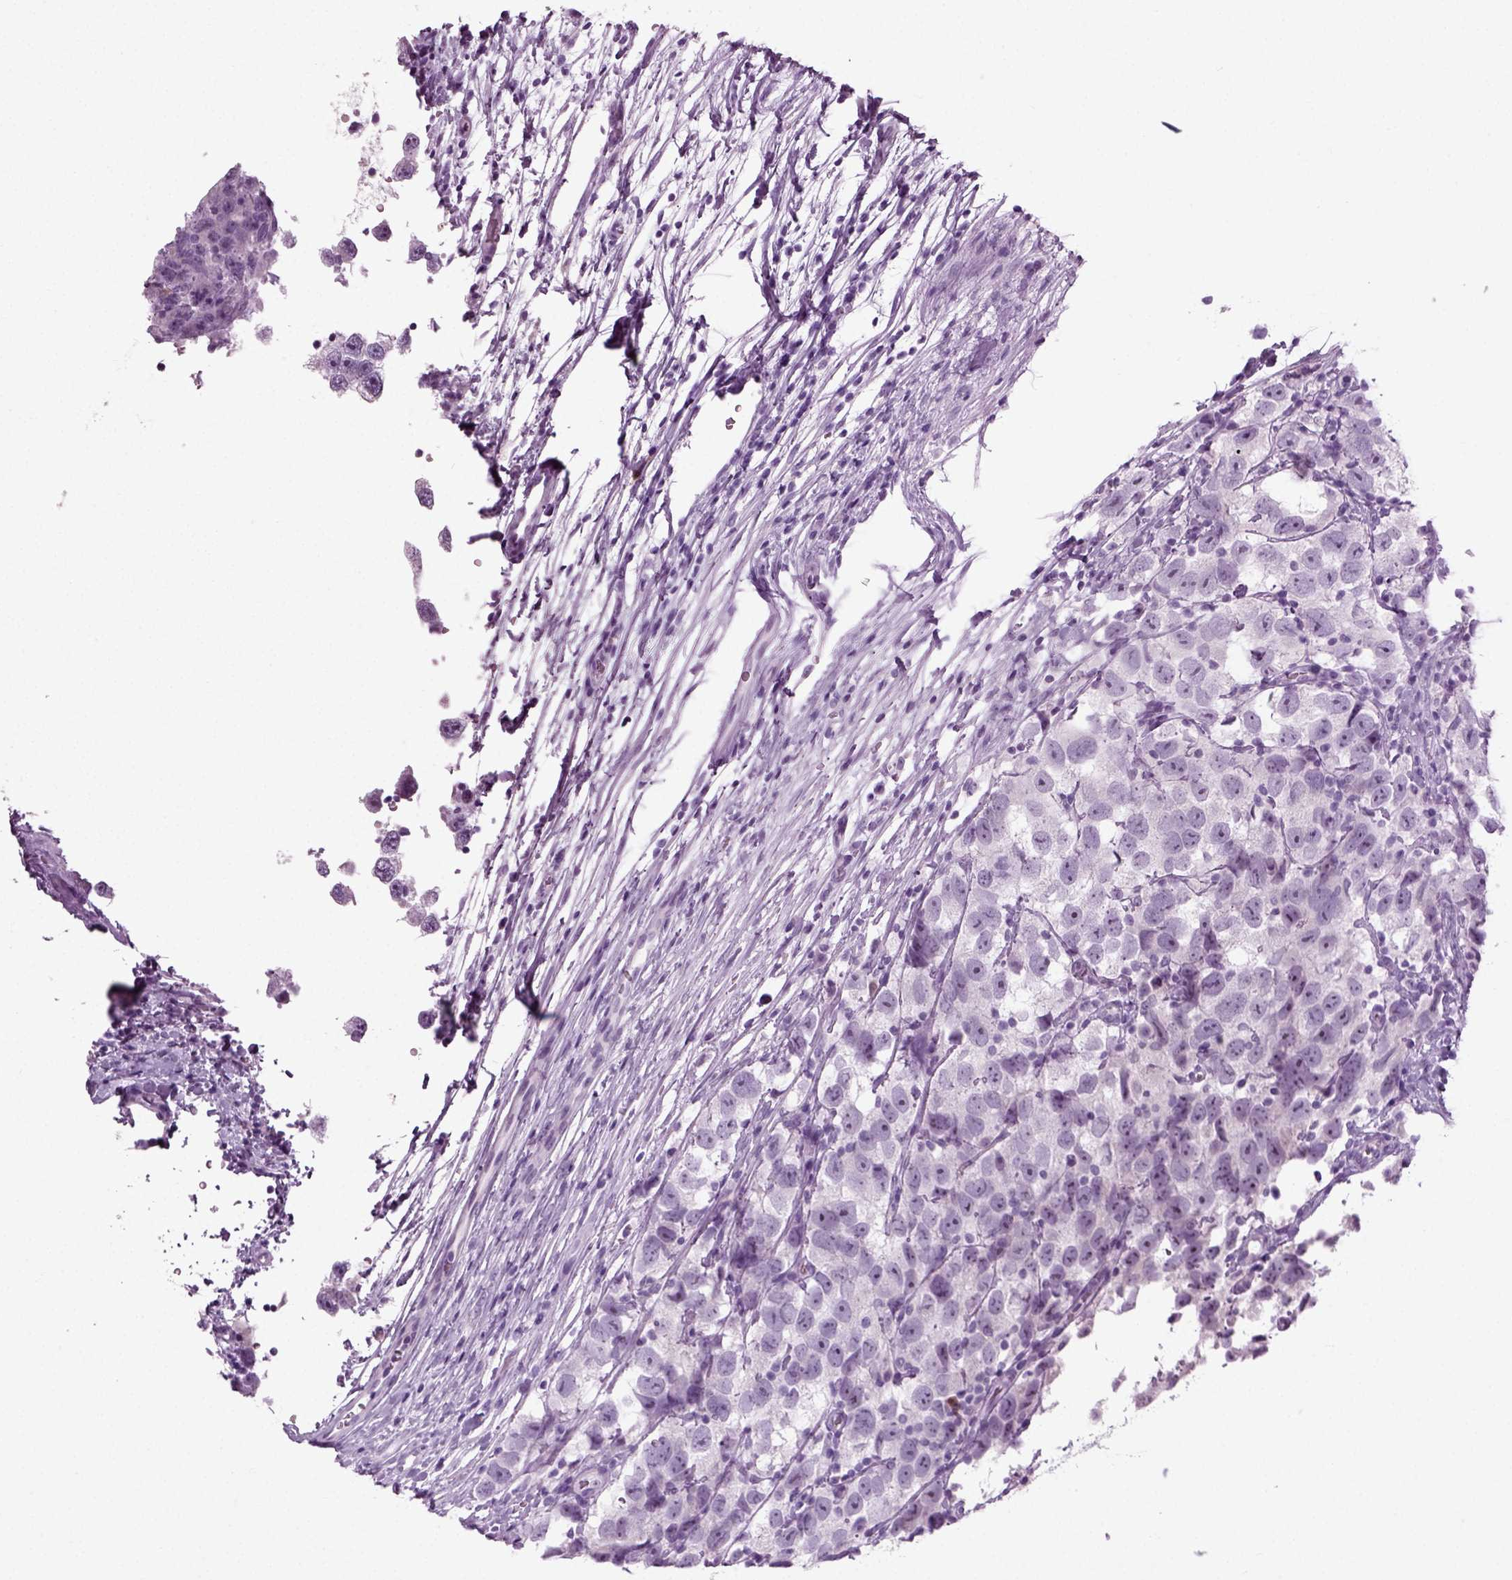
{"staining": {"intensity": "negative", "quantity": "none", "location": "none"}, "tissue": "testis cancer", "cell_type": "Tumor cells", "image_type": "cancer", "snomed": [{"axis": "morphology", "description": "Seminoma, NOS"}, {"axis": "topography", "description": "Testis"}], "caption": "A high-resolution image shows immunohistochemistry staining of testis seminoma, which shows no significant staining in tumor cells.", "gene": "PRLH", "patient": {"sex": "male", "age": 26}}